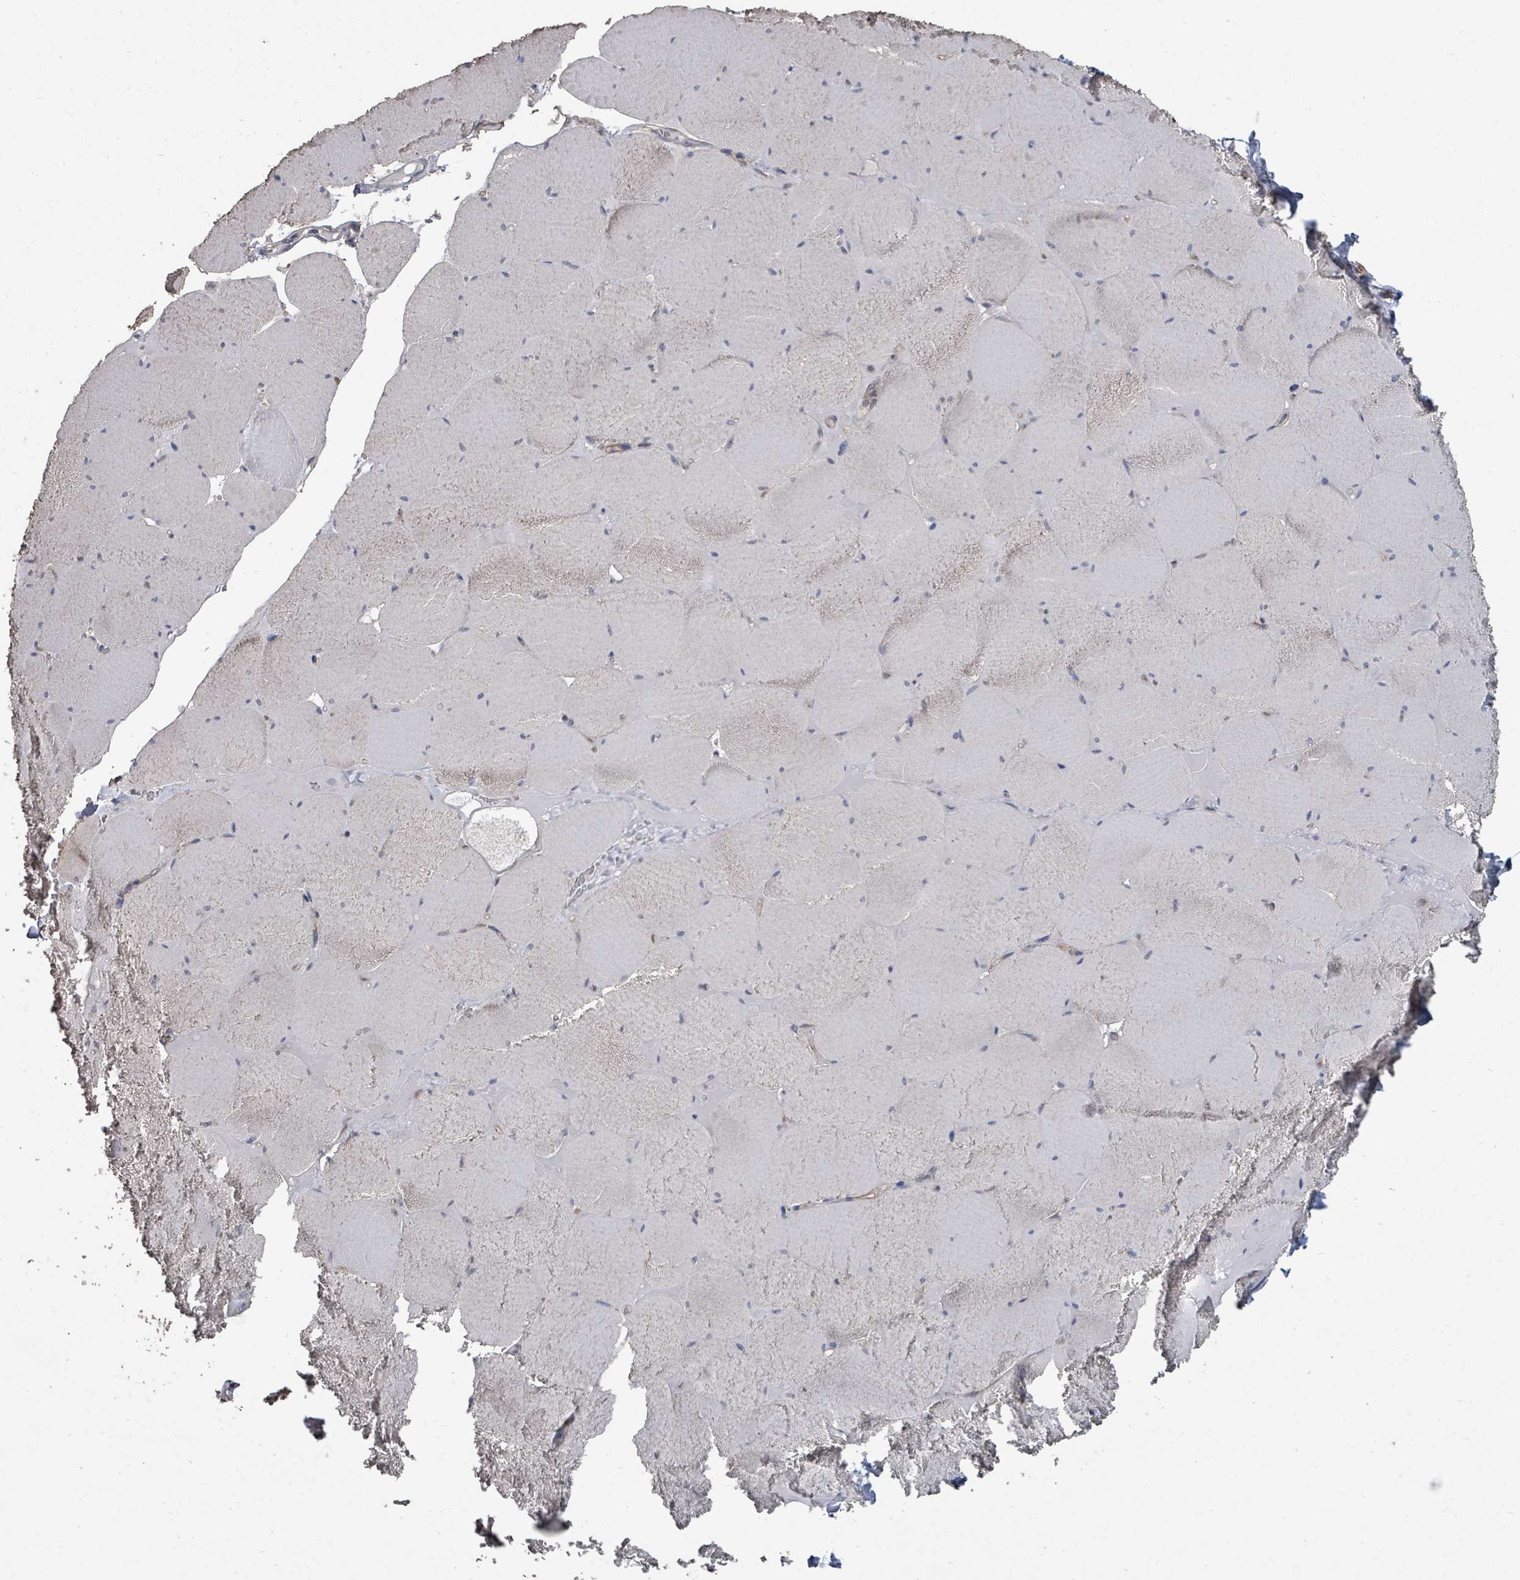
{"staining": {"intensity": "negative", "quantity": "none", "location": "none"}, "tissue": "skeletal muscle", "cell_type": "Myocytes", "image_type": "normal", "snomed": [{"axis": "morphology", "description": "Normal tissue, NOS"}, {"axis": "topography", "description": "Skeletal muscle"}, {"axis": "topography", "description": "Head-Neck"}], "caption": "IHC of benign skeletal muscle displays no staining in myocytes.", "gene": "SLC9A7", "patient": {"sex": "male", "age": 66}}